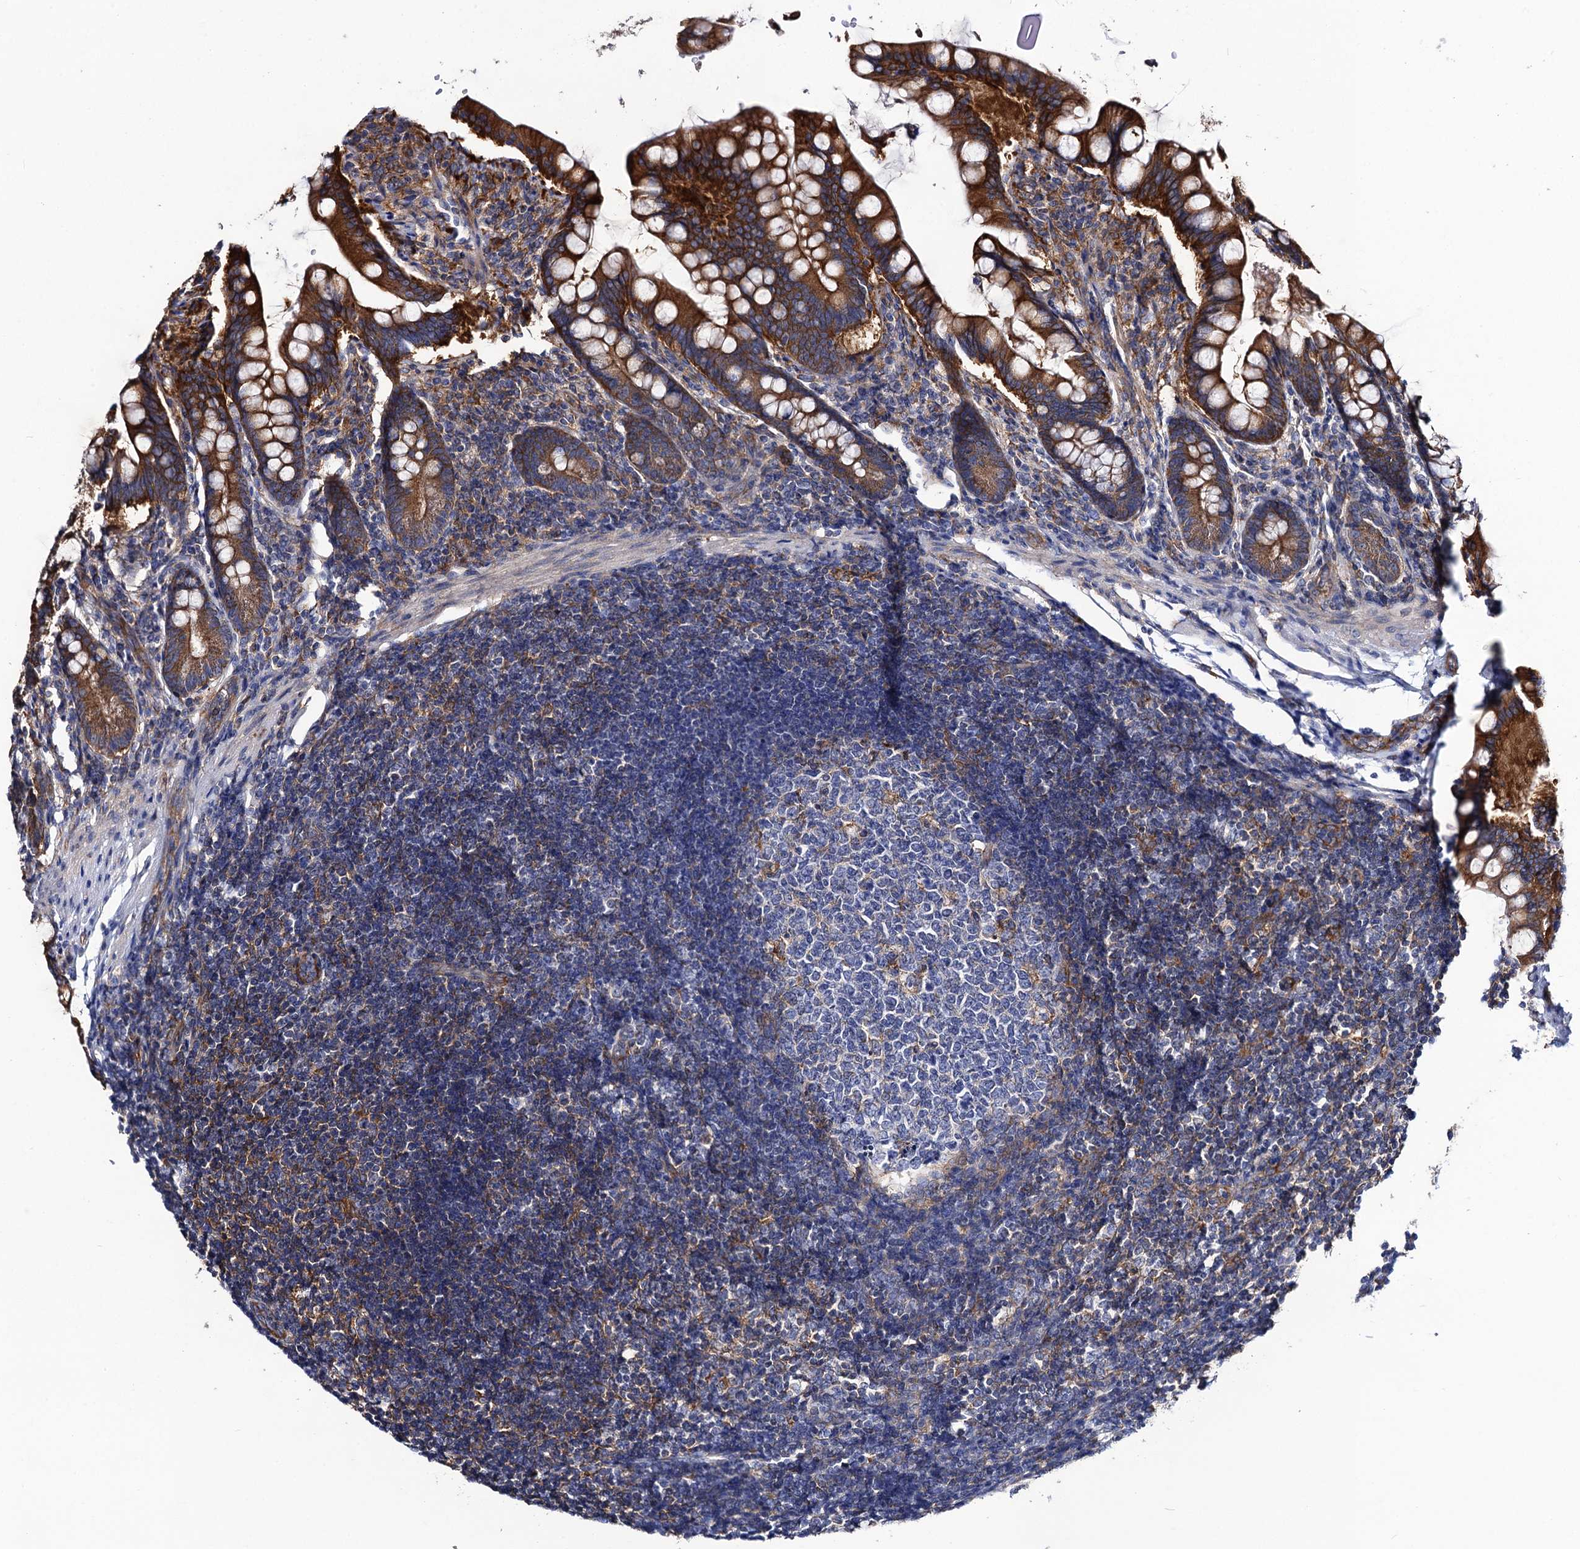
{"staining": {"intensity": "moderate", "quantity": ">75%", "location": "cytoplasmic/membranous"}, "tissue": "small intestine", "cell_type": "Glandular cells", "image_type": "normal", "snomed": [{"axis": "morphology", "description": "Normal tissue, NOS"}, {"axis": "topography", "description": "Small intestine"}], "caption": "Immunohistochemistry staining of benign small intestine, which reveals medium levels of moderate cytoplasmic/membranous staining in approximately >75% of glandular cells indicating moderate cytoplasmic/membranous protein positivity. The staining was performed using DAB (3,3'-diaminobenzidine) (brown) for protein detection and nuclei were counterstained in hematoxylin (blue).", "gene": "DYDC1", "patient": {"sex": "male", "age": 7}}